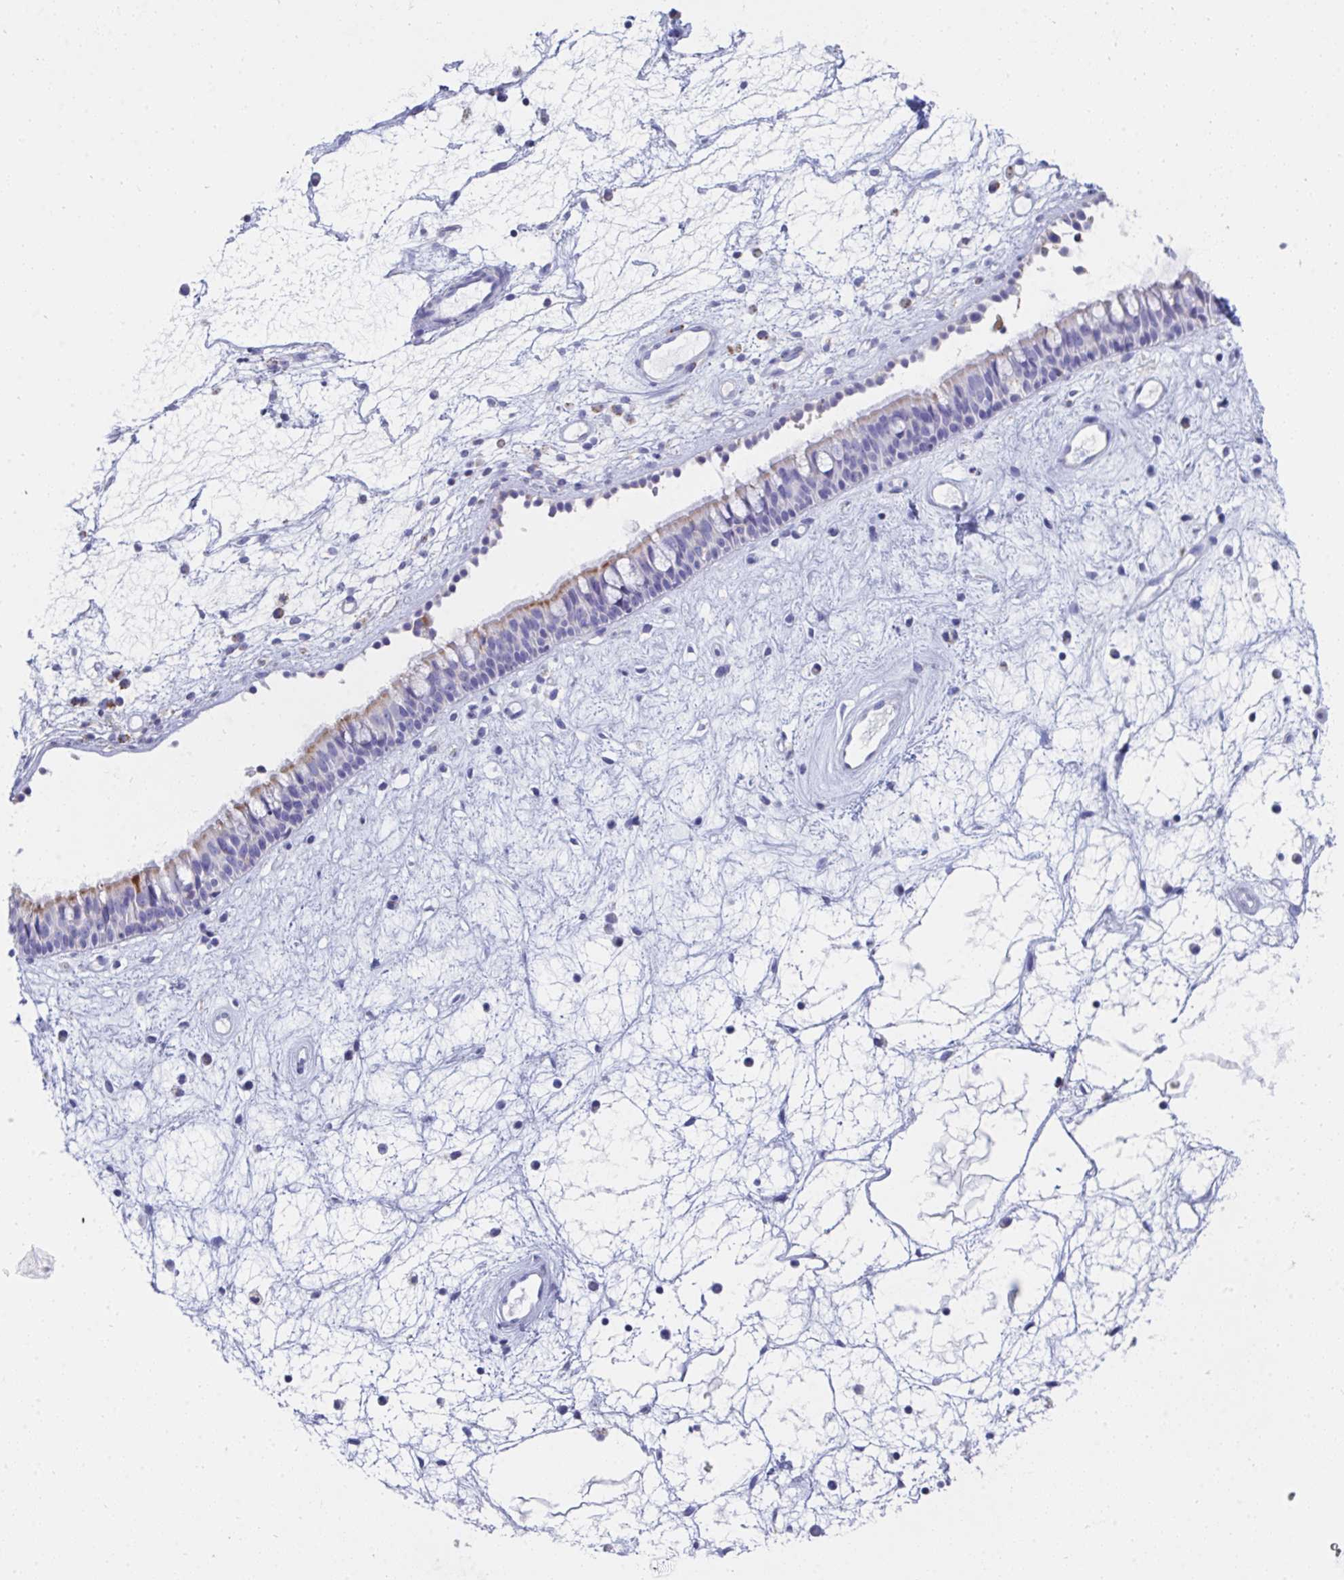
{"staining": {"intensity": "weak", "quantity": "<25%", "location": "cytoplasmic/membranous"}, "tissue": "nasopharynx", "cell_type": "Respiratory epithelial cells", "image_type": "normal", "snomed": [{"axis": "morphology", "description": "Normal tissue, NOS"}, {"axis": "topography", "description": "Nasopharynx"}], "caption": "Nasopharynx stained for a protein using immunohistochemistry (IHC) shows no expression respiratory epithelial cells.", "gene": "AIFM1", "patient": {"sex": "male", "age": 69}}